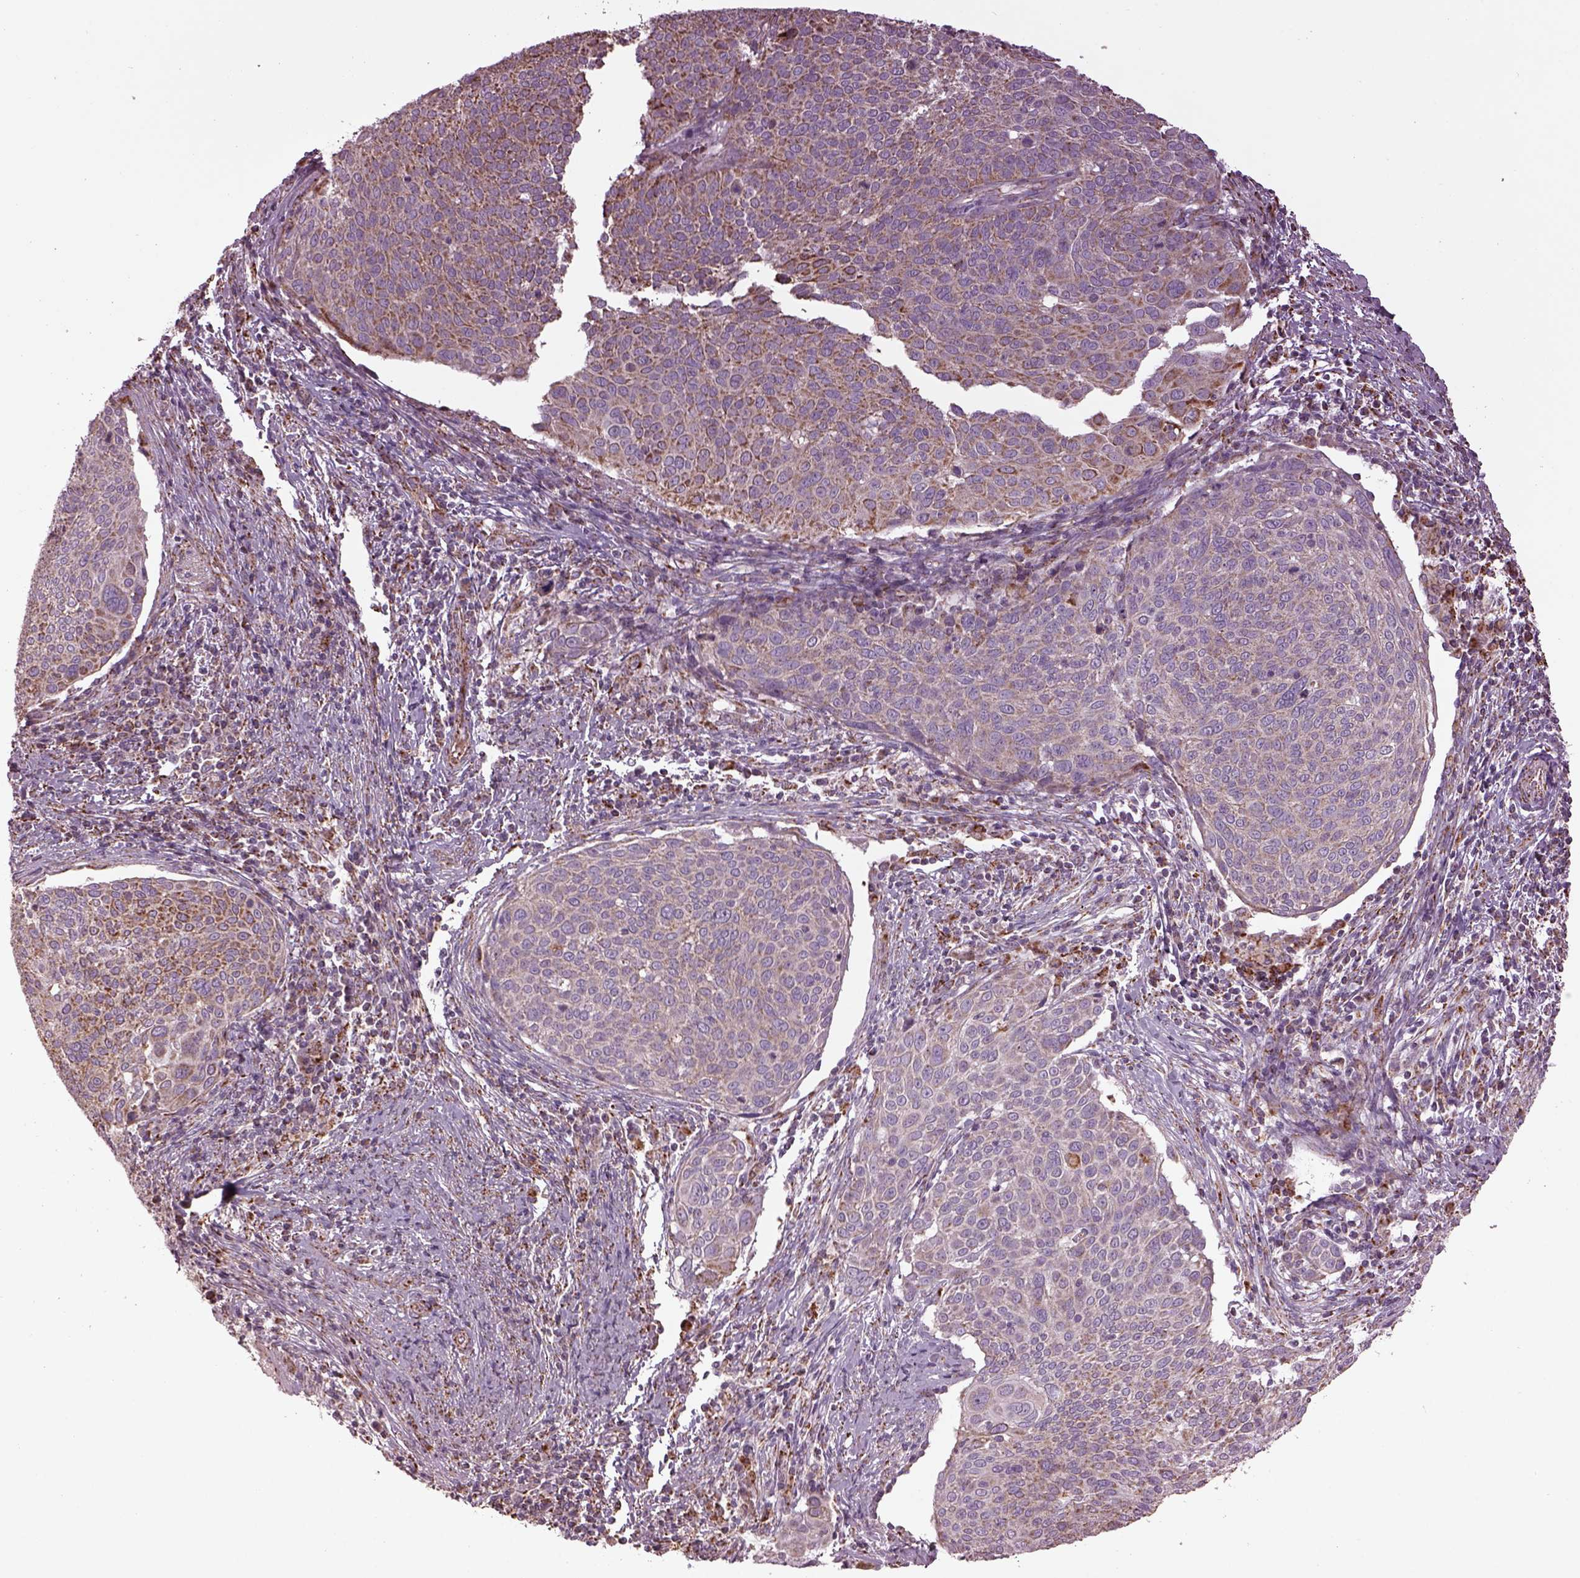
{"staining": {"intensity": "weak", "quantity": "25%-75%", "location": "cytoplasmic/membranous"}, "tissue": "cervical cancer", "cell_type": "Tumor cells", "image_type": "cancer", "snomed": [{"axis": "morphology", "description": "Squamous cell carcinoma, NOS"}, {"axis": "topography", "description": "Cervix"}], "caption": "Protein analysis of cervical squamous cell carcinoma tissue reveals weak cytoplasmic/membranous staining in about 25%-75% of tumor cells.", "gene": "TMEM254", "patient": {"sex": "female", "age": 39}}